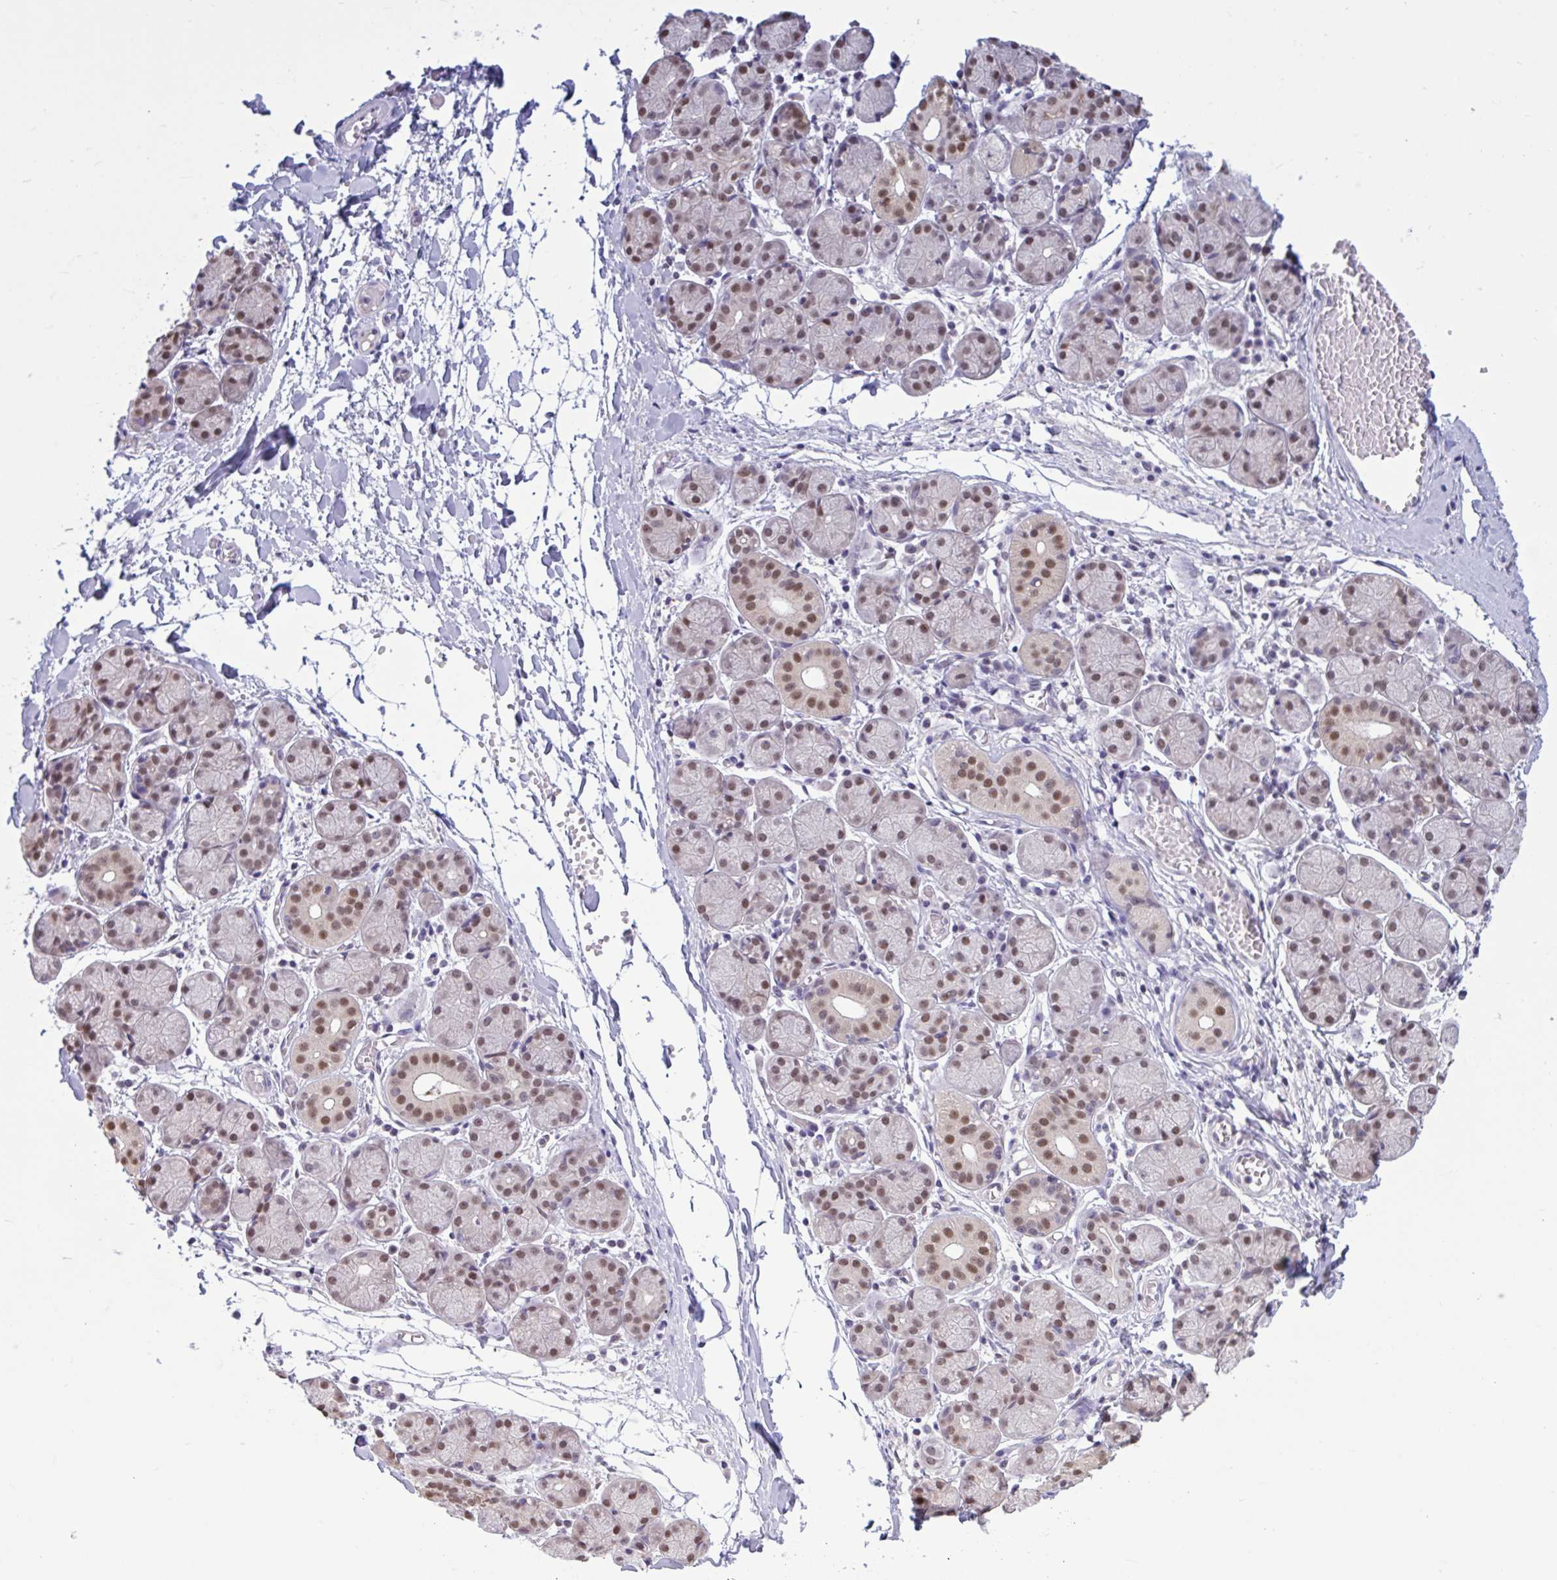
{"staining": {"intensity": "moderate", "quantity": ">75%", "location": "nuclear"}, "tissue": "salivary gland", "cell_type": "Glandular cells", "image_type": "normal", "snomed": [{"axis": "morphology", "description": "Normal tissue, NOS"}, {"axis": "topography", "description": "Salivary gland"}], "caption": "Salivary gland stained for a protein (brown) exhibits moderate nuclear positive expression in approximately >75% of glandular cells.", "gene": "RBL1", "patient": {"sex": "female", "age": 24}}